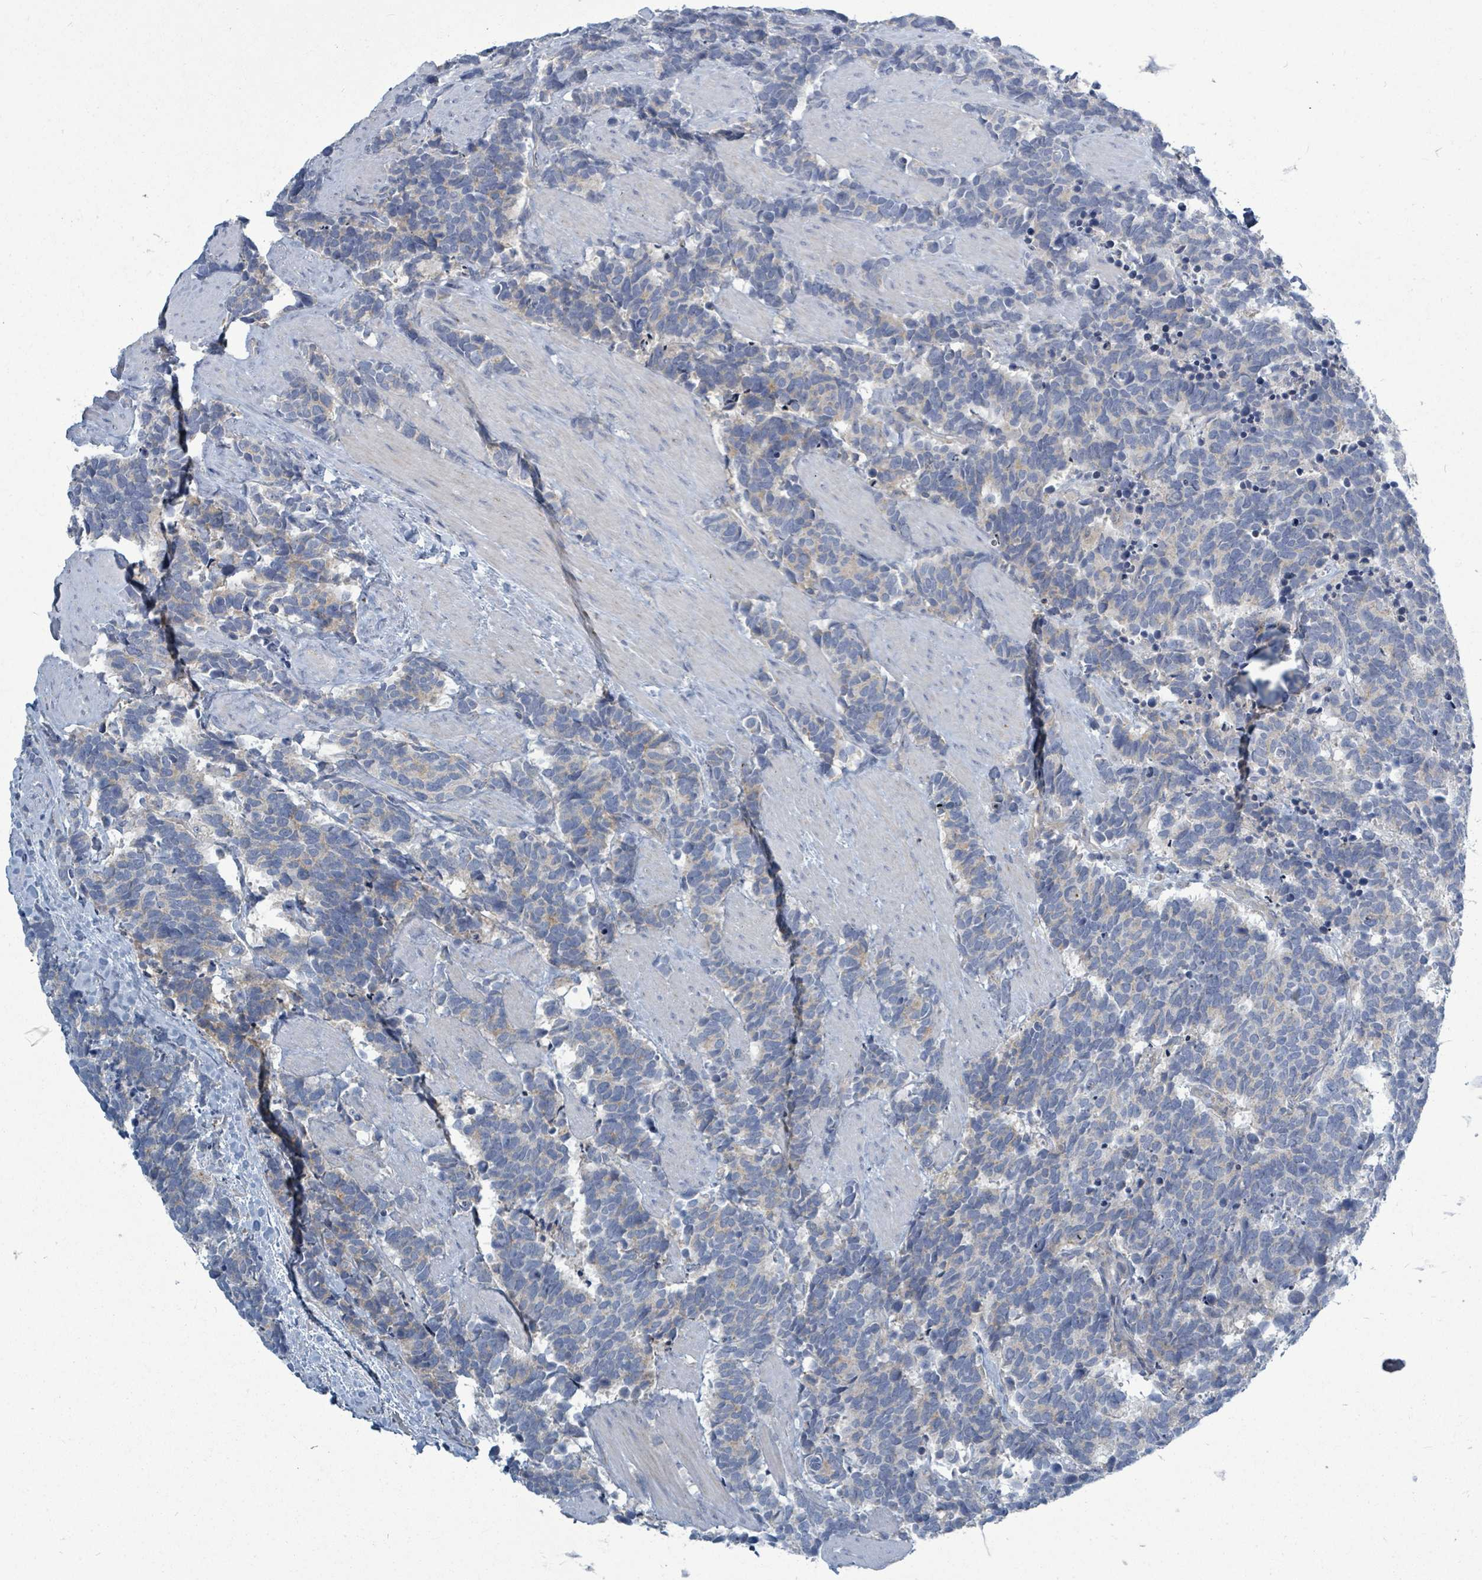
{"staining": {"intensity": "negative", "quantity": "none", "location": "none"}, "tissue": "carcinoid", "cell_type": "Tumor cells", "image_type": "cancer", "snomed": [{"axis": "morphology", "description": "Carcinoma, NOS"}, {"axis": "morphology", "description": "Carcinoid, malignant, NOS"}, {"axis": "topography", "description": "Prostate"}], "caption": "This is an immunohistochemistry photomicrograph of human carcinoma. There is no expression in tumor cells.", "gene": "SLC25A23", "patient": {"sex": "male", "age": 57}}